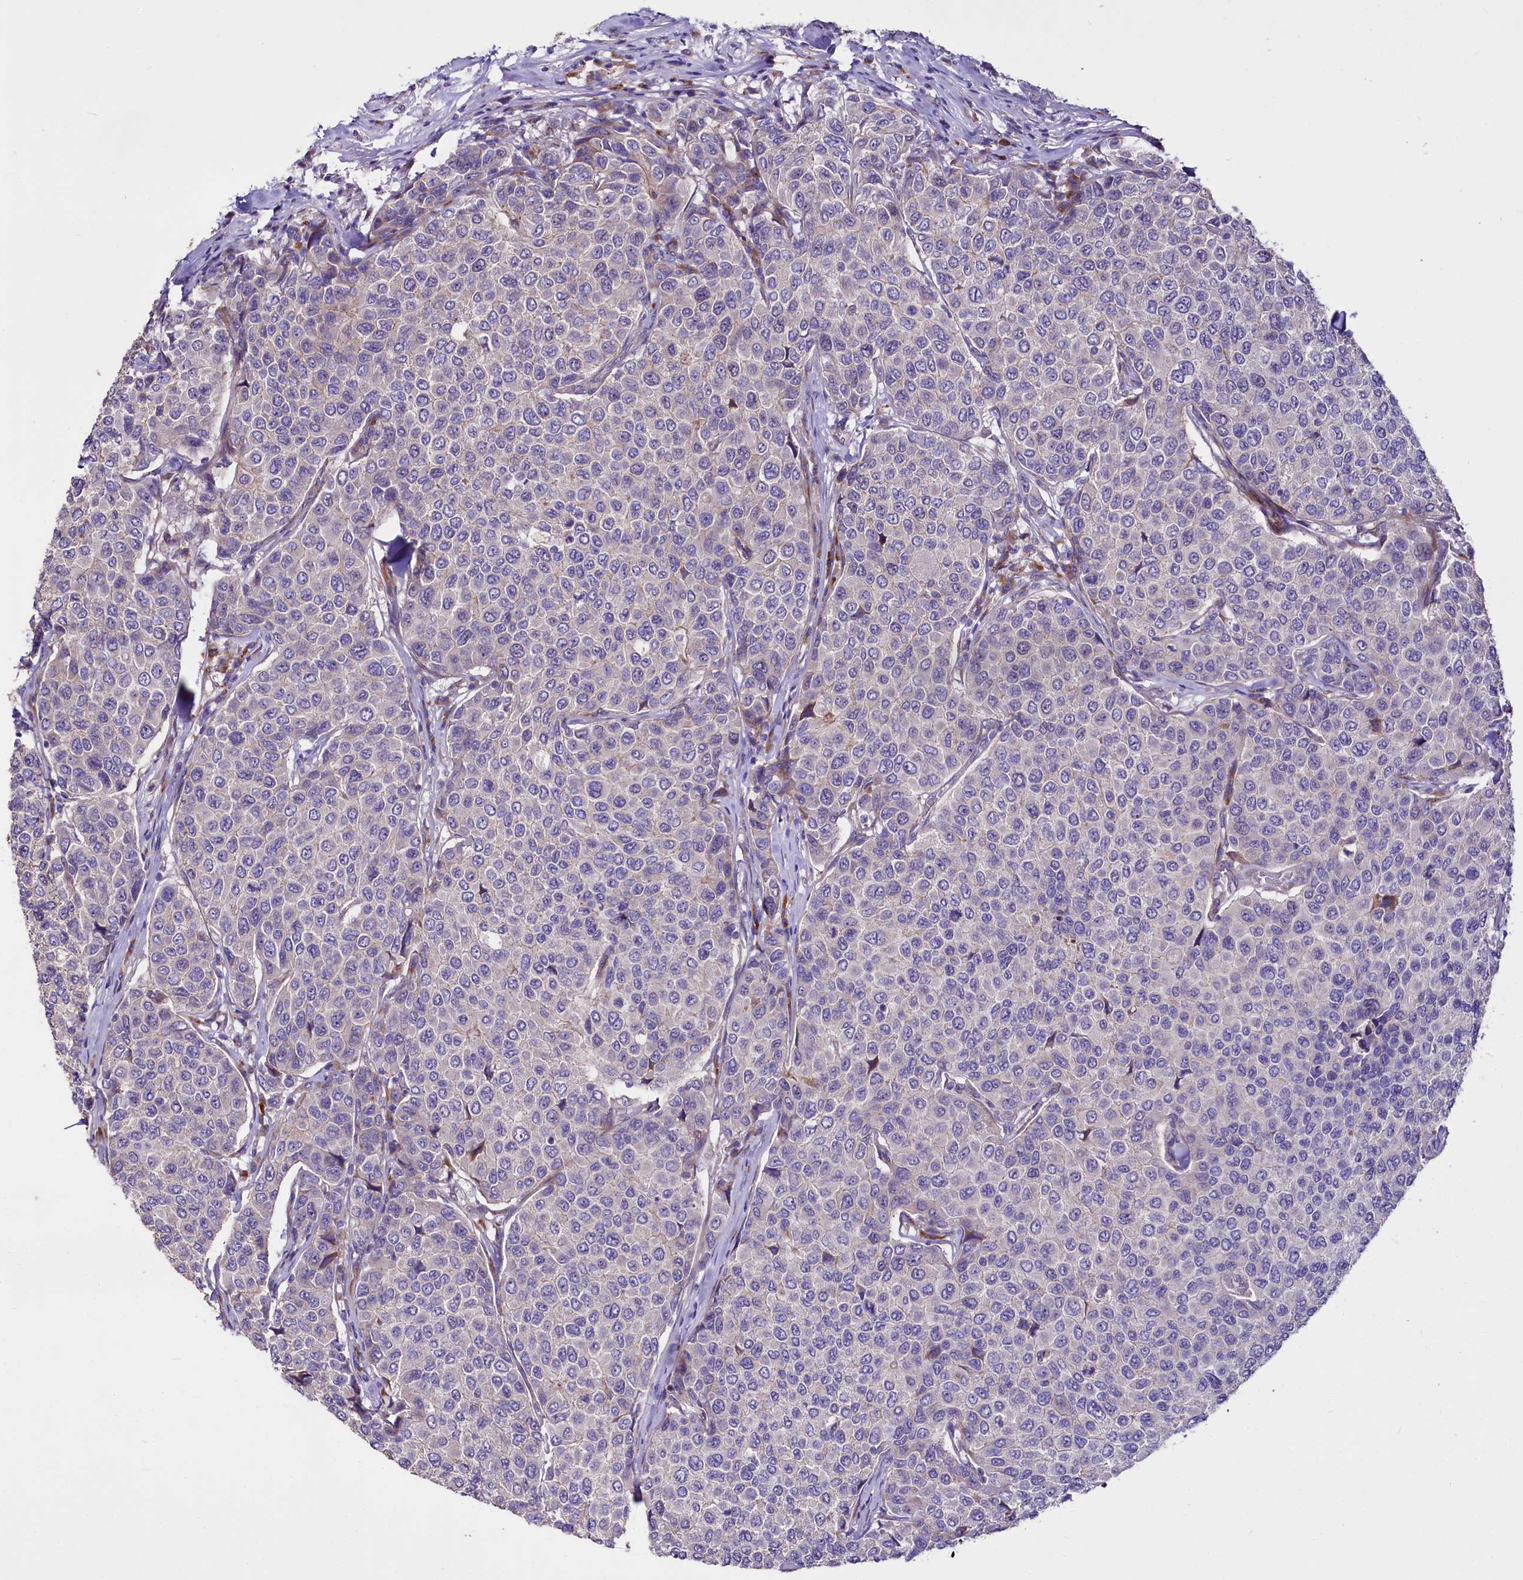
{"staining": {"intensity": "negative", "quantity": "none", "location": "none"}, "tissue": "breast cancer", "cell_type": "Tumor cells", "image_type": "cancer", "snomed": [{"axis": "morphology", "description": "Duct carcinoma"}, {"axis": "topography", "description": "Breast"}], "caption": "Tumor cells are negative for protein expression in human intraductal carcinoma (breast). Brightfield microscopy of IHC stained with DAB (3,3'-diaminobenzidine) (brown) and hematoxylin (blue), captured at high magnification.", "gene": "WNT8A", "patient": {"sex": "female", "age": 55}}